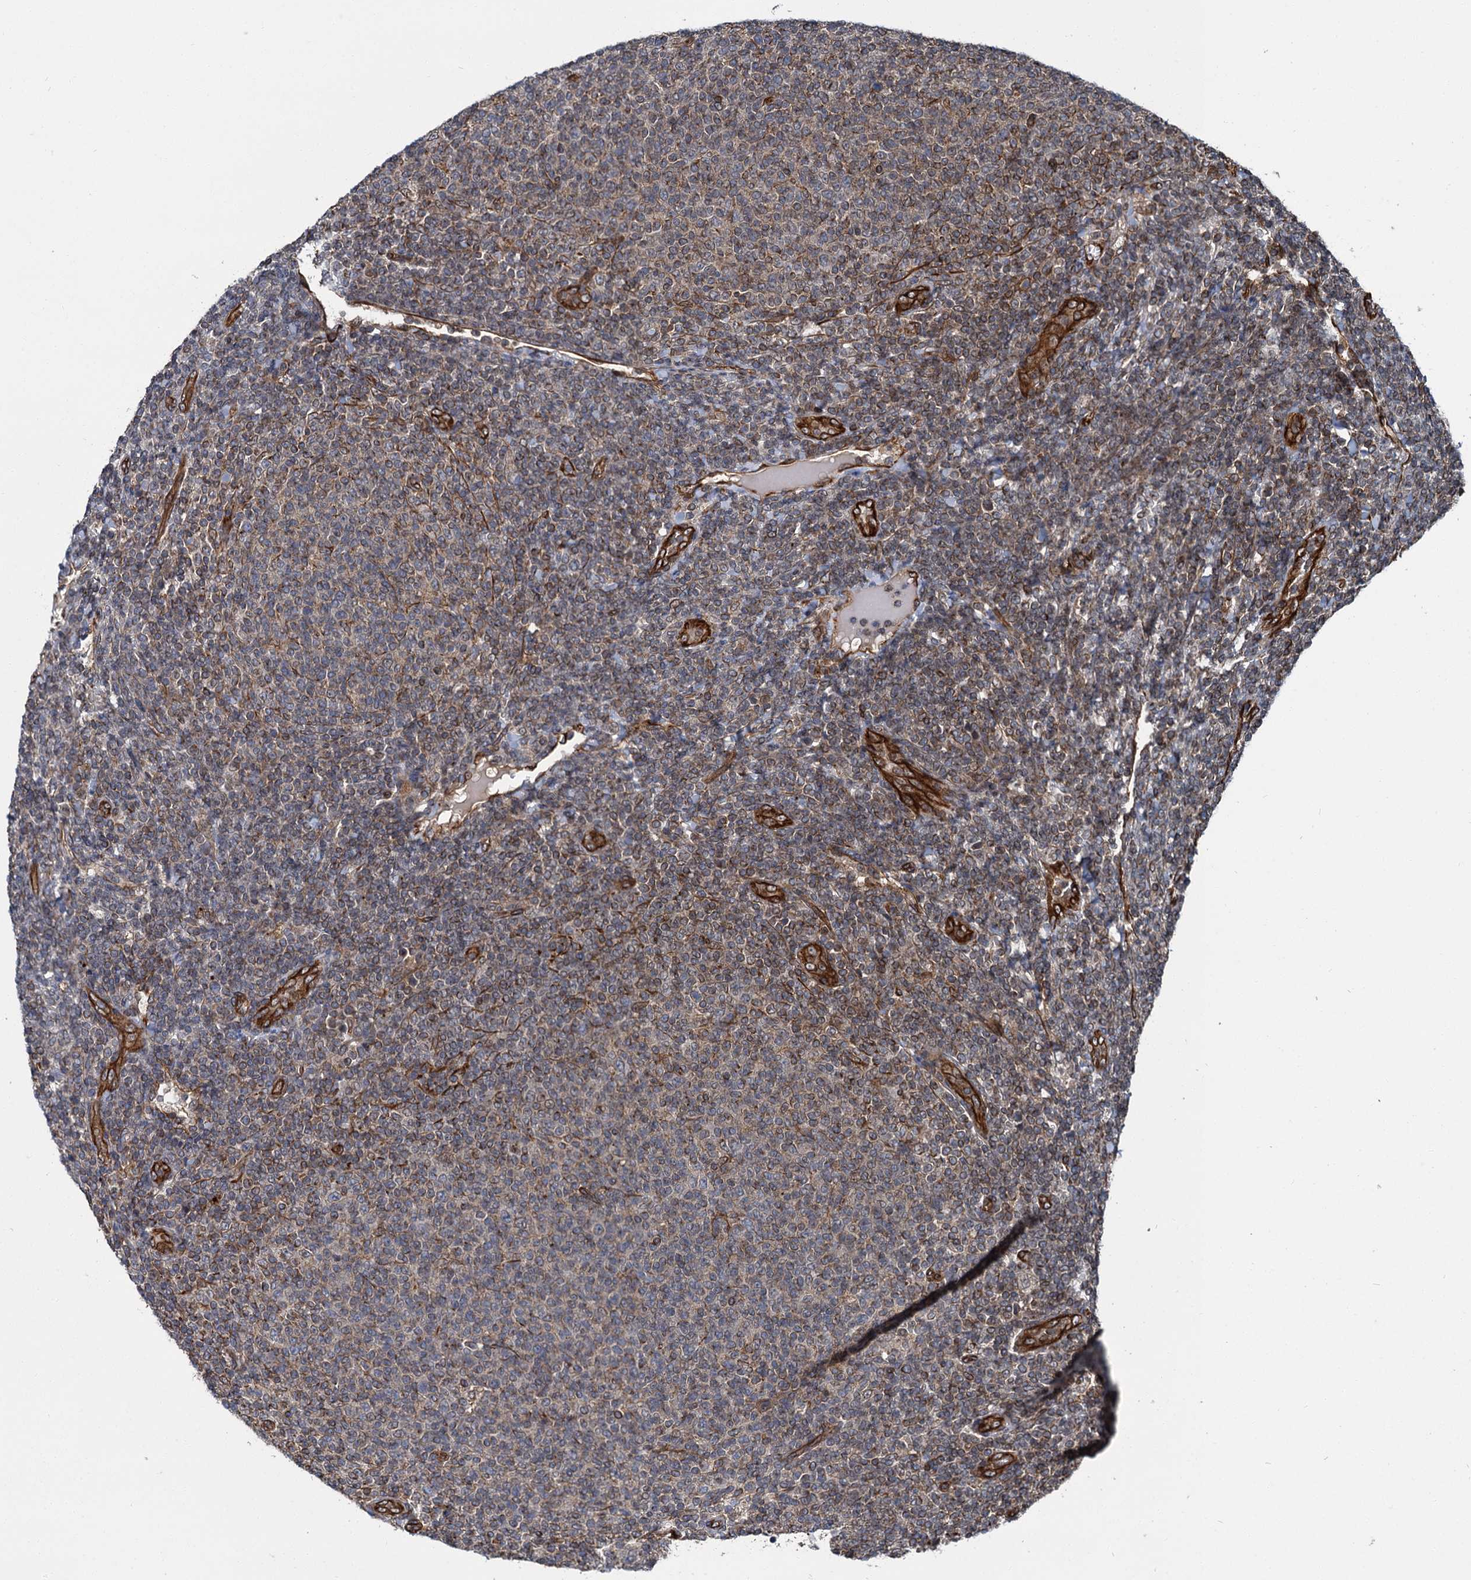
{"staining": {"intensity": "weak", "quantity": "25%-75%", "location": "cytoplasmic/membranous"}, "tissue": "lymphoma", "cell_type": "Tumor cells", "image_type": "cancer", "snomed": [{"axis": "morphology", "description": "Malignant lymphoma, non-Hodgkin's type, Low grade"}, {"axis": "topography", "description": "Lymph node"}], "caption": "Immunohistochemistry (IHC) (DAB (3,3'-diaminobenzidine)) staining of lymphoma displays weak cytoplasmic/membranous protein staining in about 25%-75% of tumor cells.", "gene": "ZFYVE19", "patient": {"sex": "male", "age": 66}}